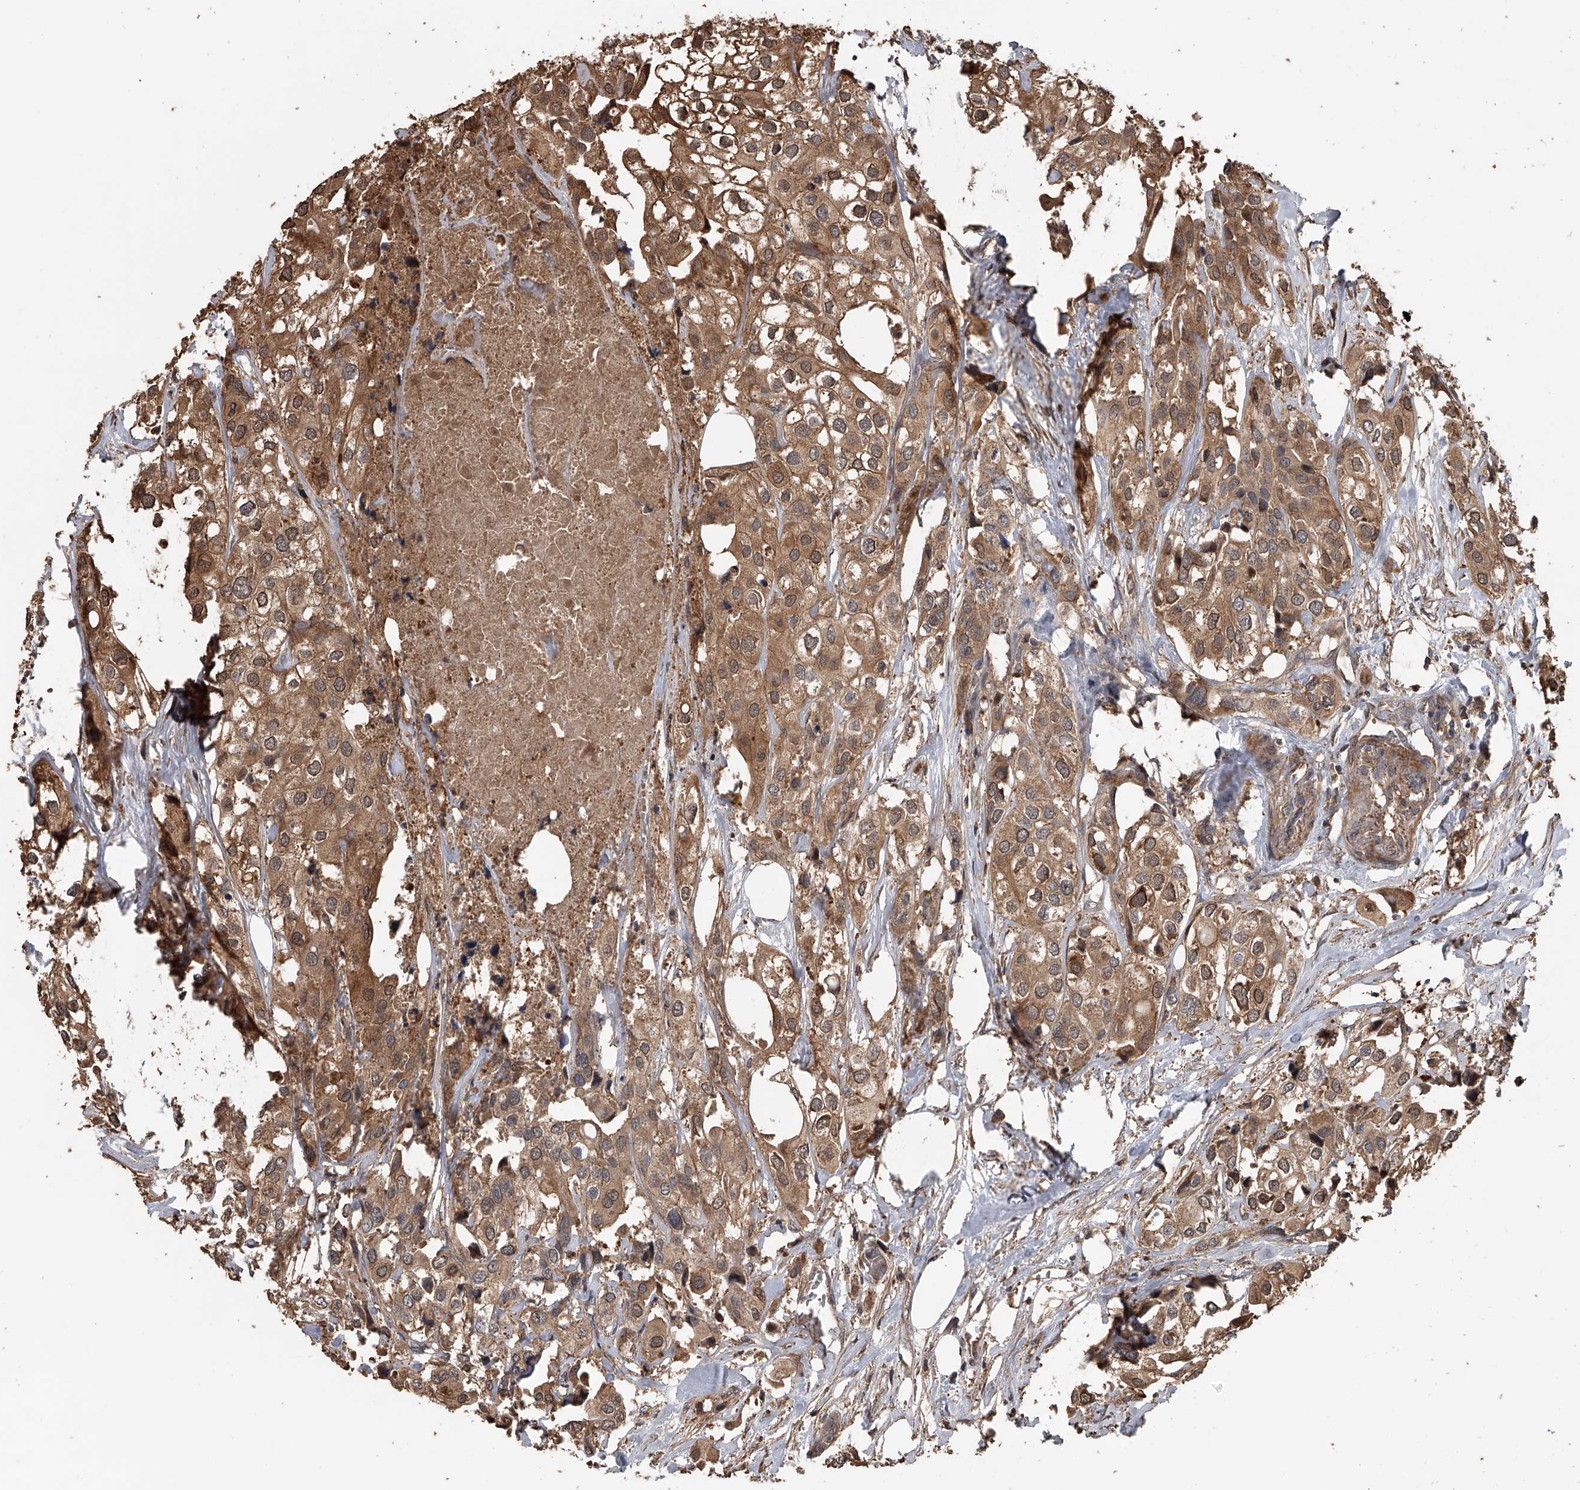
{"staining": {"intensity": "moderate", "quantity": ">75%", "location": "cytoplasmic/membranous,nuclear"}, "tissue": "urothelial cancer", "cell_type": "Tumor cells", "image_type": "cancer", "snomed": [{"axis": "morphology", "description": "Urothelial carcinoma, High grade"}, {"axis": "topography", "description": "Urinary bladder"}], "caption": "This photomicrograph demonstrates urothelial cancer stained with immunohistochemistry (IHC) to label a protein in brown. The cytoplasmic/membranous and nuclear of tumor cells show moderate positivity for the protein. Nuclei are counter-stained blue.", "gene": "DOCK9", "patient": {"sex": "male", "age": 64}}